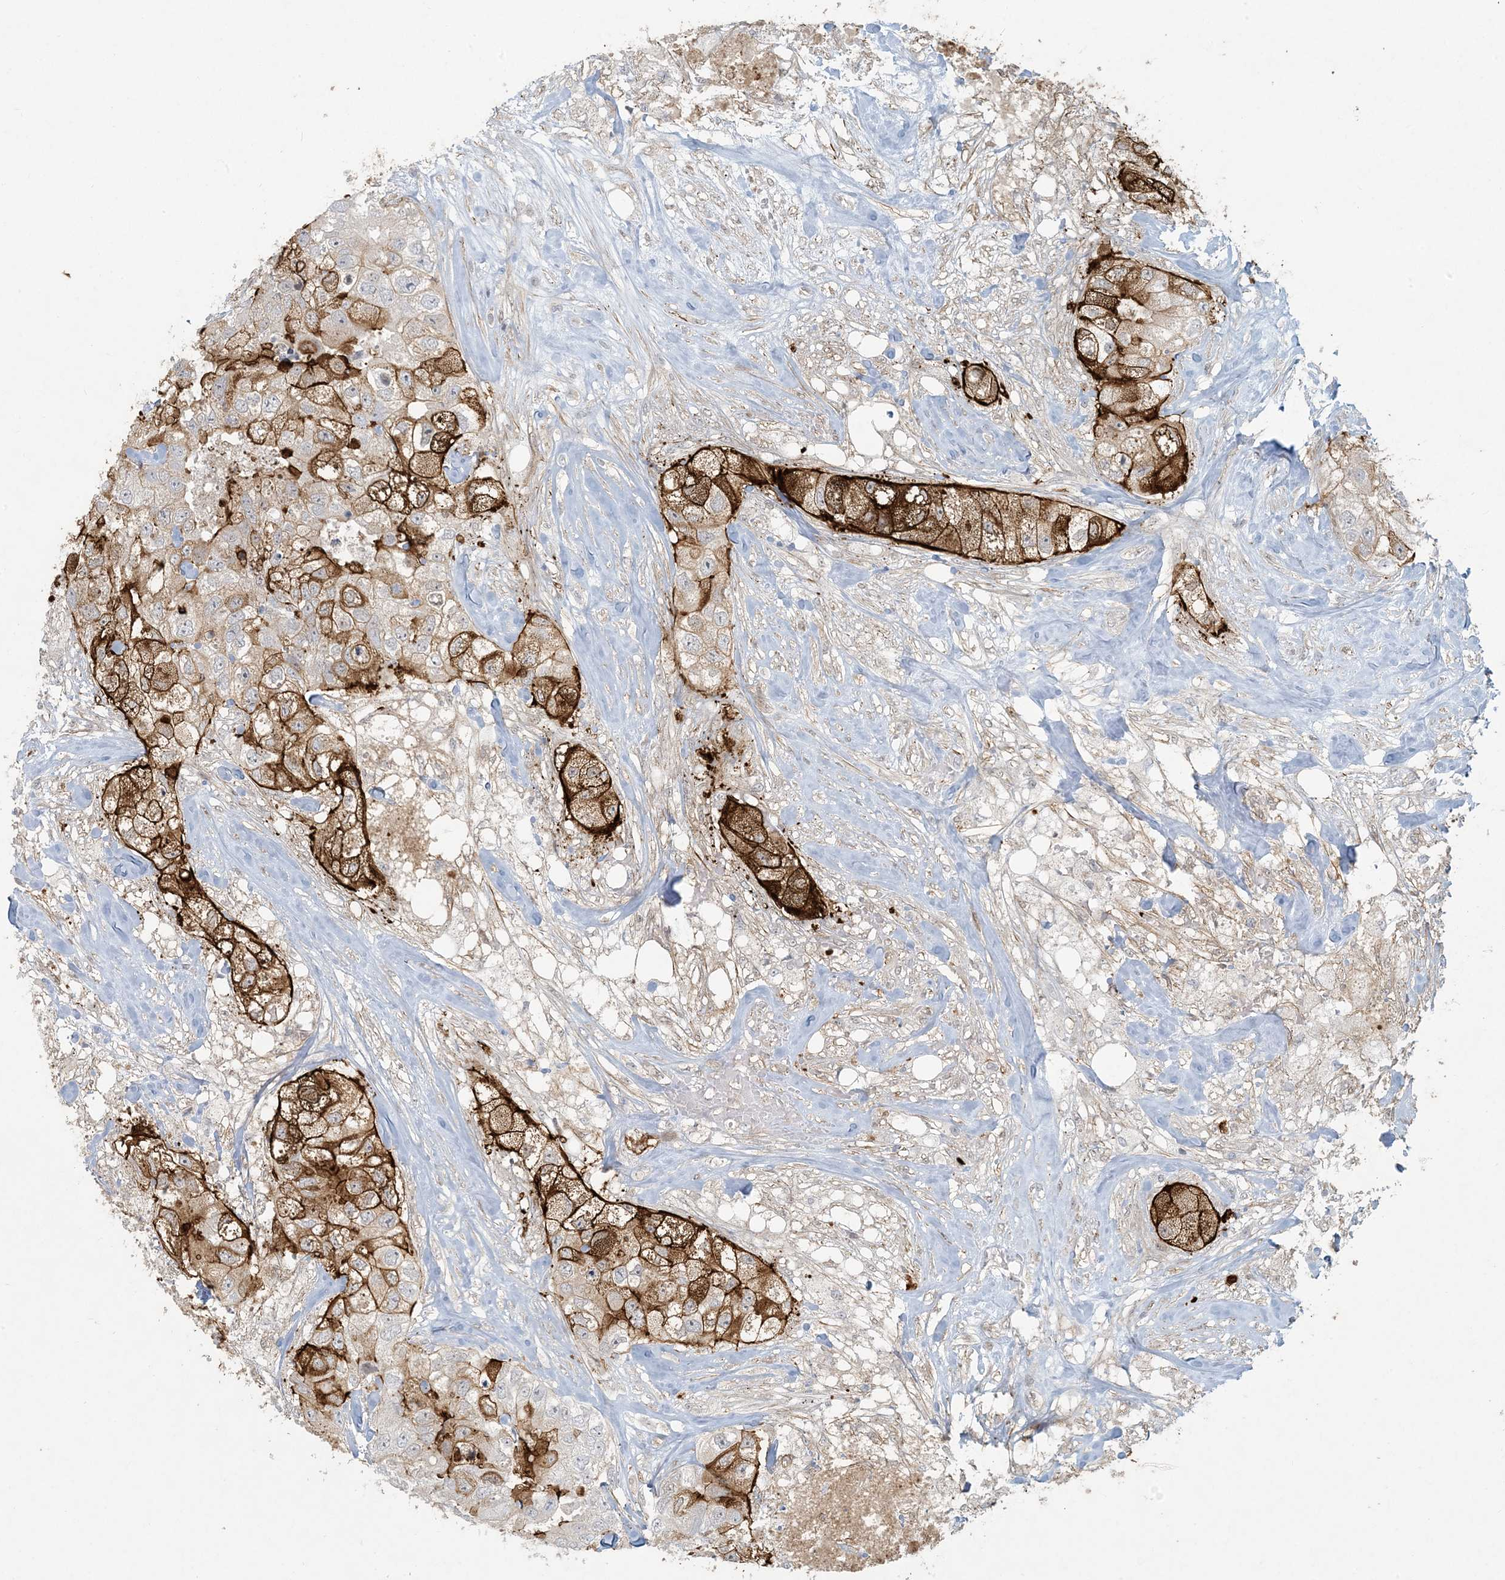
{"staining": {"intensity": "strong", "quantity": "25%-75%", "location": "cytoplasmic/membranous"}, "tissue": "breast cancer", "cell_type": "Tumor cells", "image_type": "cancer", "snomed": [{"axis": "morphology", "description": "Duct carcinoma"}, {"axis": "topography", "description": "Breast"}], "caption": "Protein analysis of invasive ductal carcinoma (breast) tissue displays strong cytoplasmic/membranous positivity in about 25%-75% of tumor cells. The protein of interest is stained brown, and the nuclei are stained in blue (DAB IHC with brightfield microscopy, high magnification).", "gene": "BCORL1", "patient": {"sex": "female", "age": 62}}